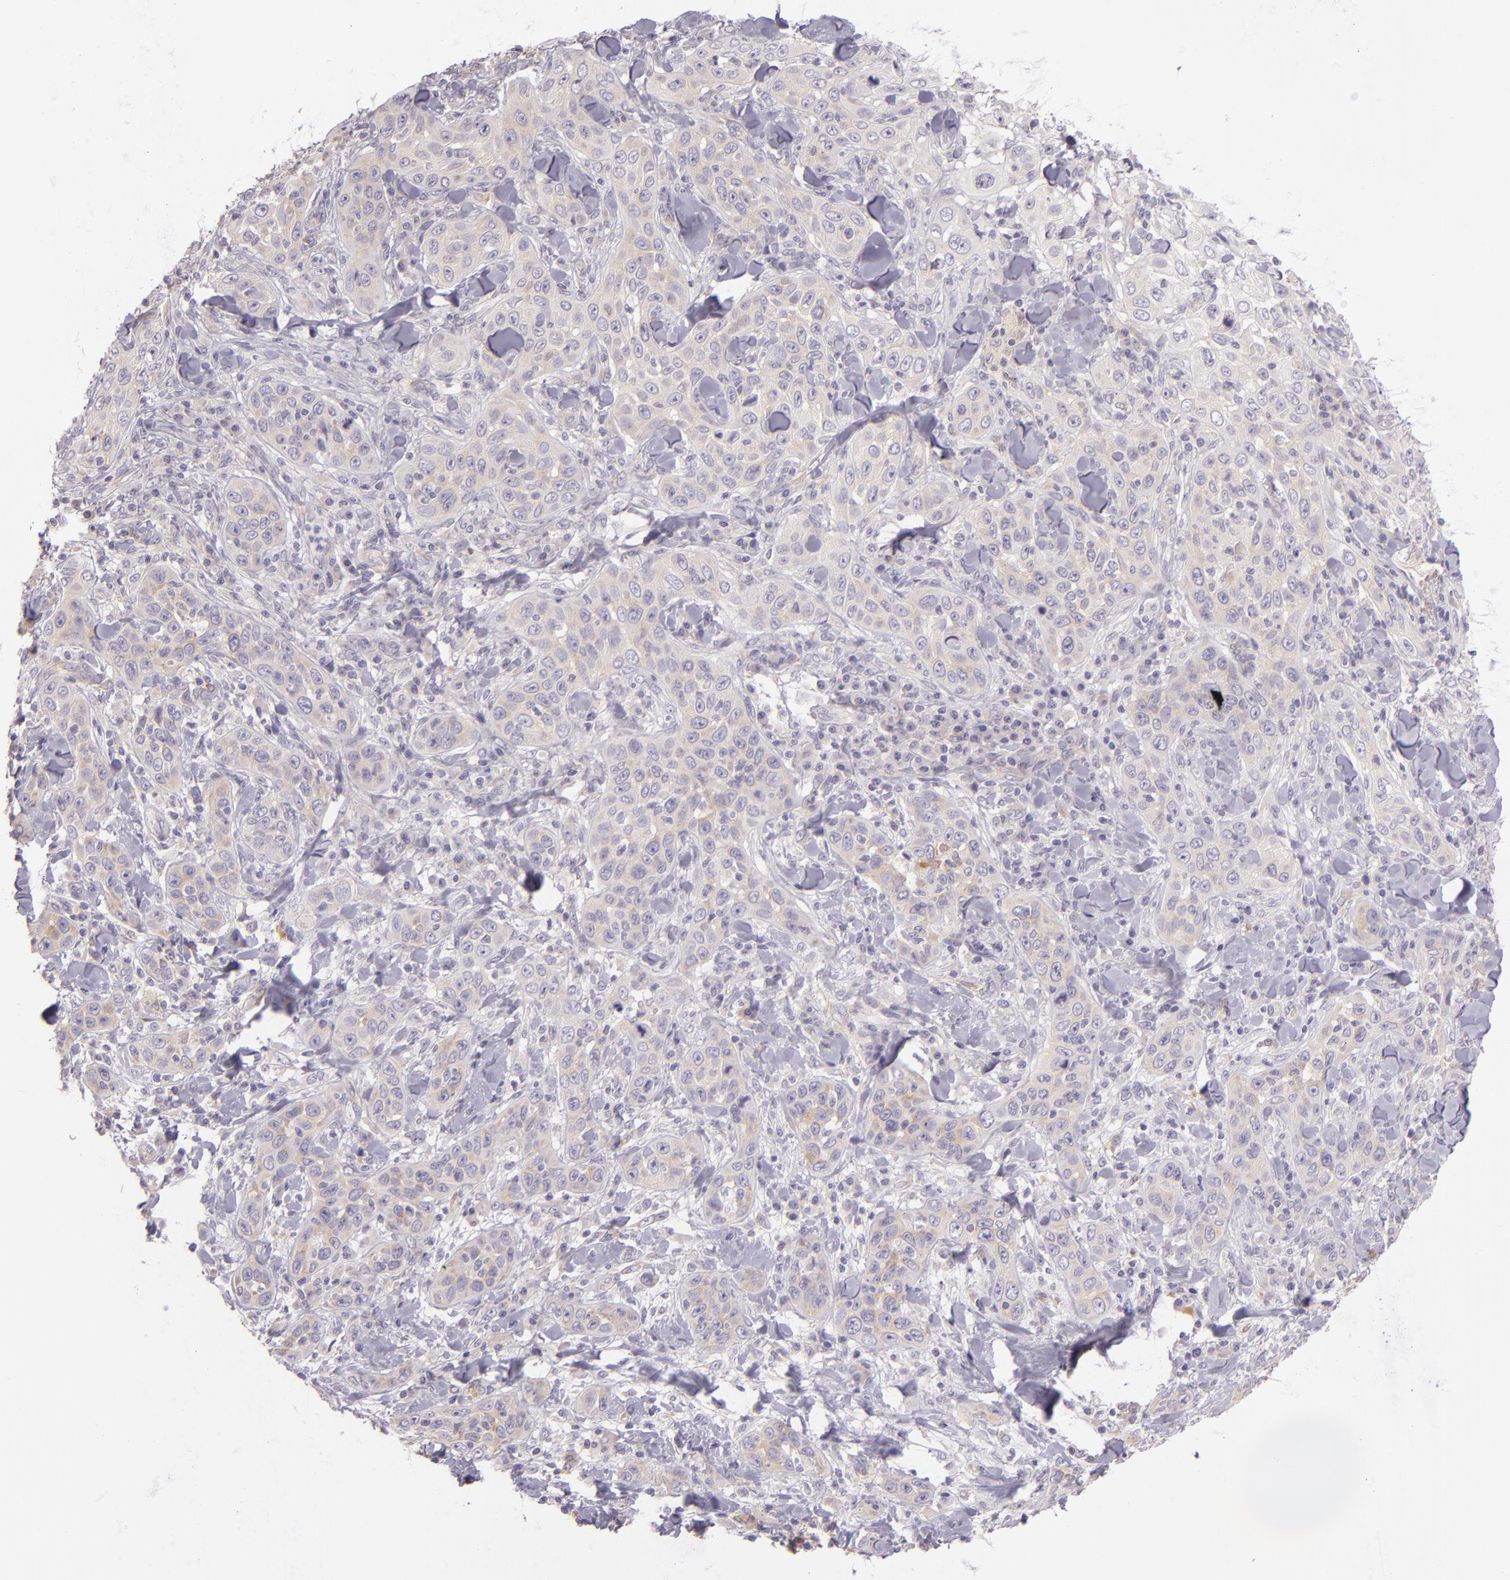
{"staining": {"intensity": "negative", "quantity": "none", "location": "none"}, "tissue": "skin cancer", "cell_type": "Tumor cells", "image_type": "cancer", "snomed": [{"axis": "morphology", "description": "Squamous cell carcinoma, NOS"}, {"axis": "topography", "description": "Skin"}], "caption": "The histopathology image demonstrates no staining of tumor cells in squamous cell carcinoma (skin).", "gene": "ZC3H7B", "patient": {"sex": "male", "age": 84}}